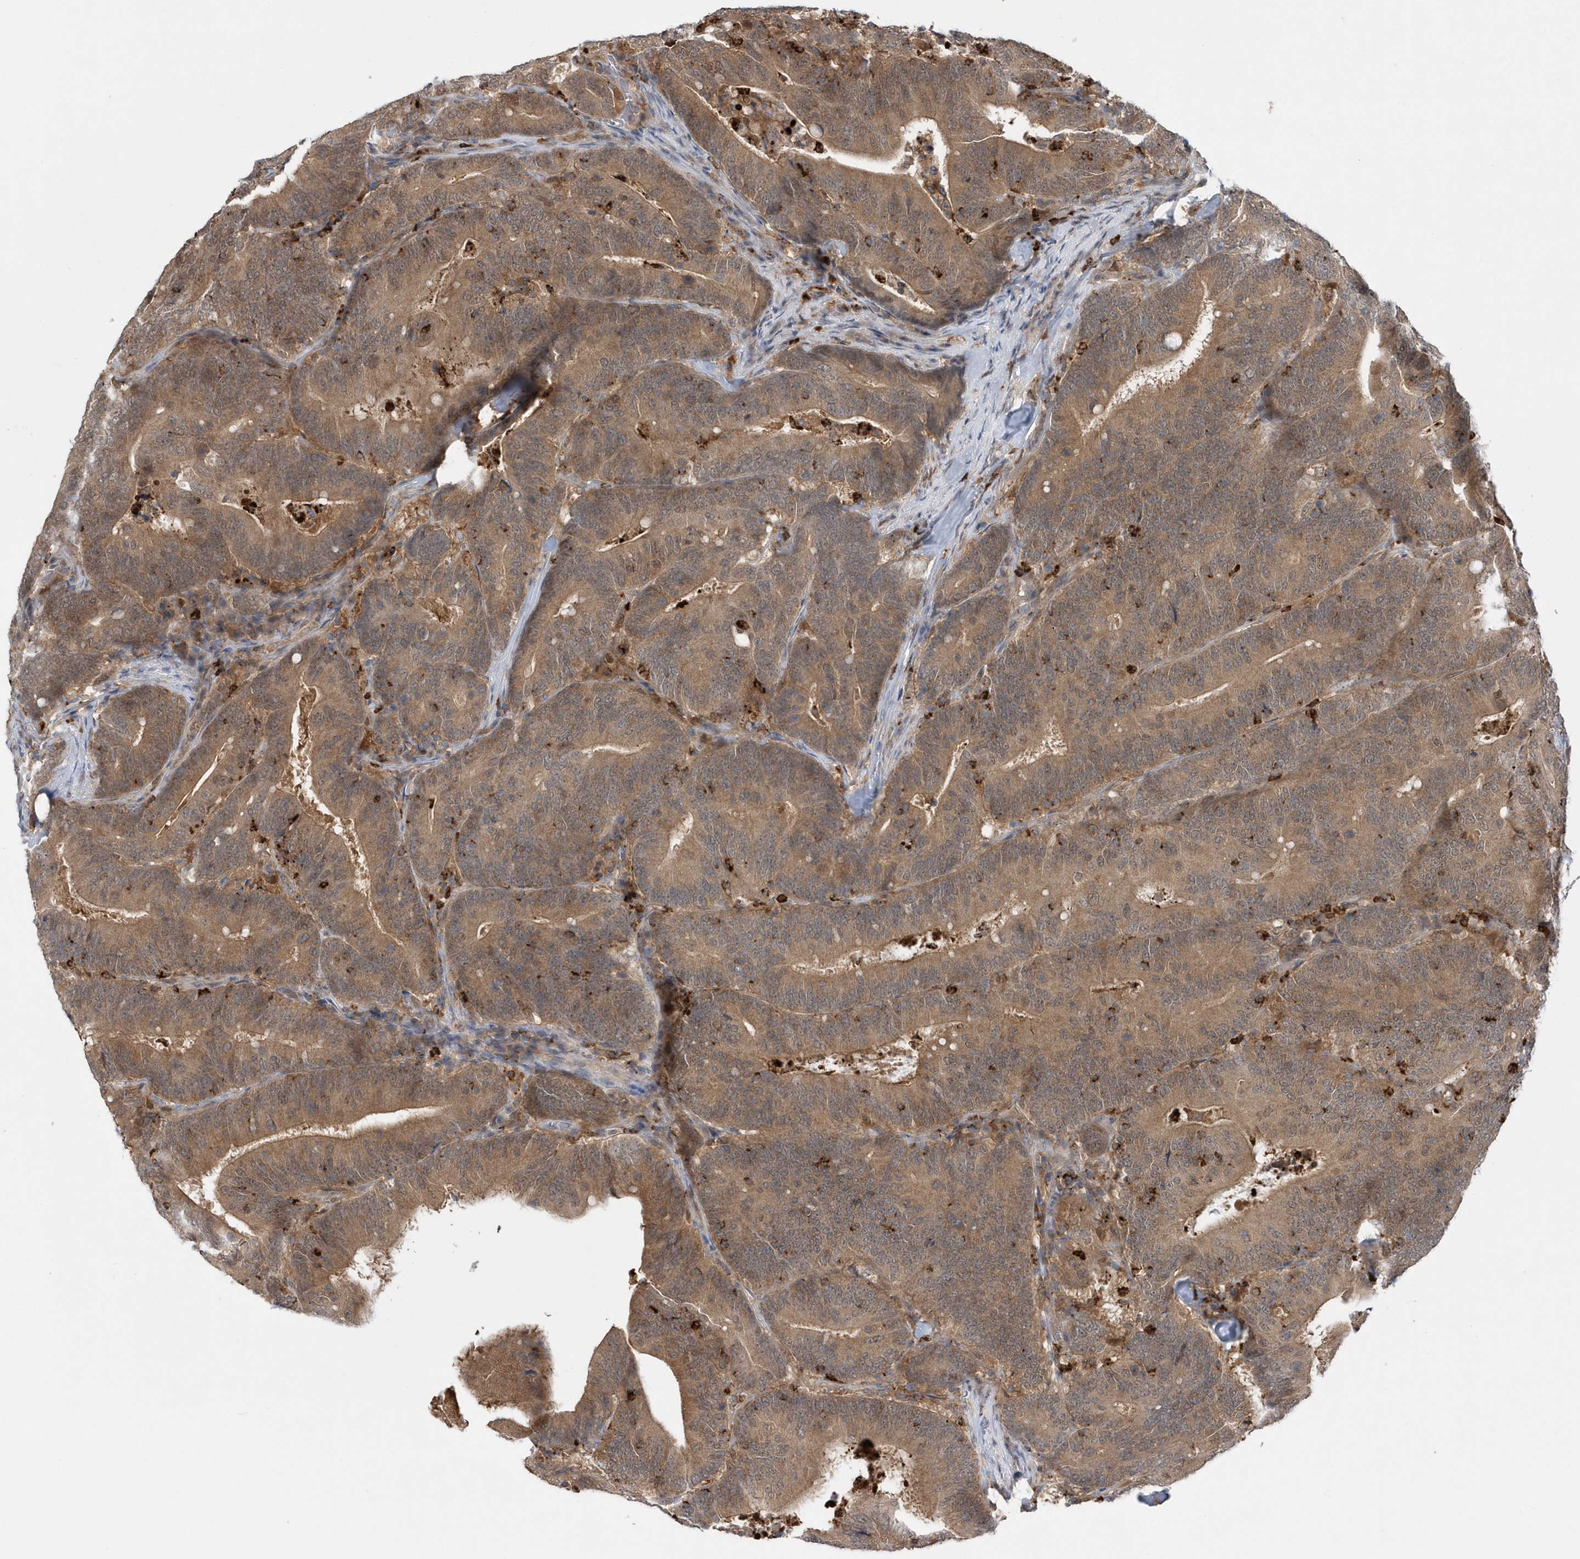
{"staining": {"intensity": "moderate", "quantity": ">75%", "location": "cytoplasmic/membranous"}, "tissue": "colorectal cancer", "cell_type": "Tumor cells", "image_type": "cancer", "snomed": [{"axis": "morphology", "description": "Adenocarcinoma, NOS"}, {"axis": "topography", "description": "Colon"}], "caption": "IHC (DAB) staining of adenocarcinoma (colorectal) demonstrates moderate cytoplasmic/membranous protein expression in approximately >75% of tumor cells. The staining is performed using DAB brown chromogen to label protein expression. The nuclei are counter-stained blue using hematoxylin.", "gene": "RNF7", "patient": {"sex": "female", "age": 66}}